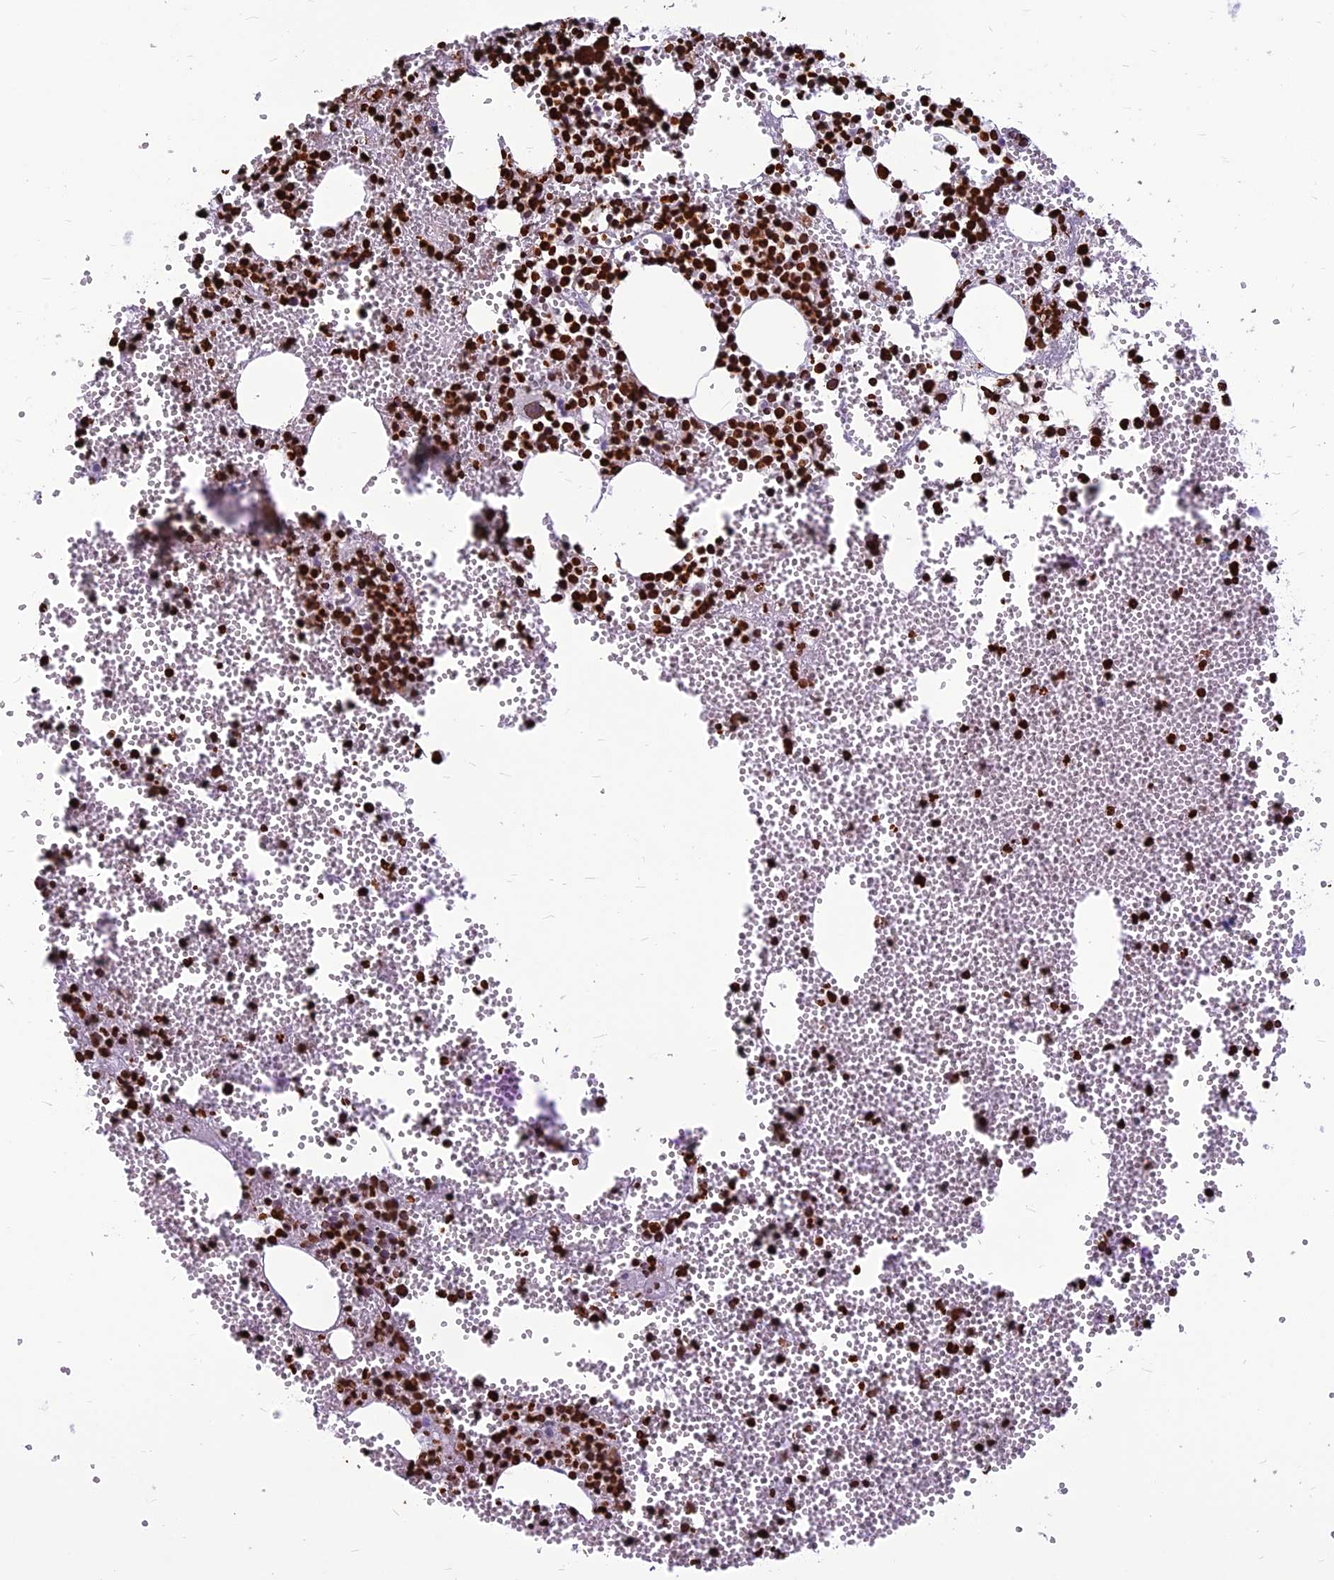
{"staining": {"intensity": "strong", "quantity": ">75%", "location": "nuclear"}, "tissue": "bone marrow", "cell_type": "Hematopoietic cells", "image_type": "normal", "snomed": [{"axis": "morphology", "description": "Normal tissue, NOS"}, {"axis": "topography", "description": "Bone marrow"}], "caption": "About >75% of hematopoietic cells in unremarkable bone marrow reveal strong nuclear protein staining as visualized by brown immunohistochemical staining.", "gene": "AKAP17A", "patient": {"sex": "female", "age": 77}}